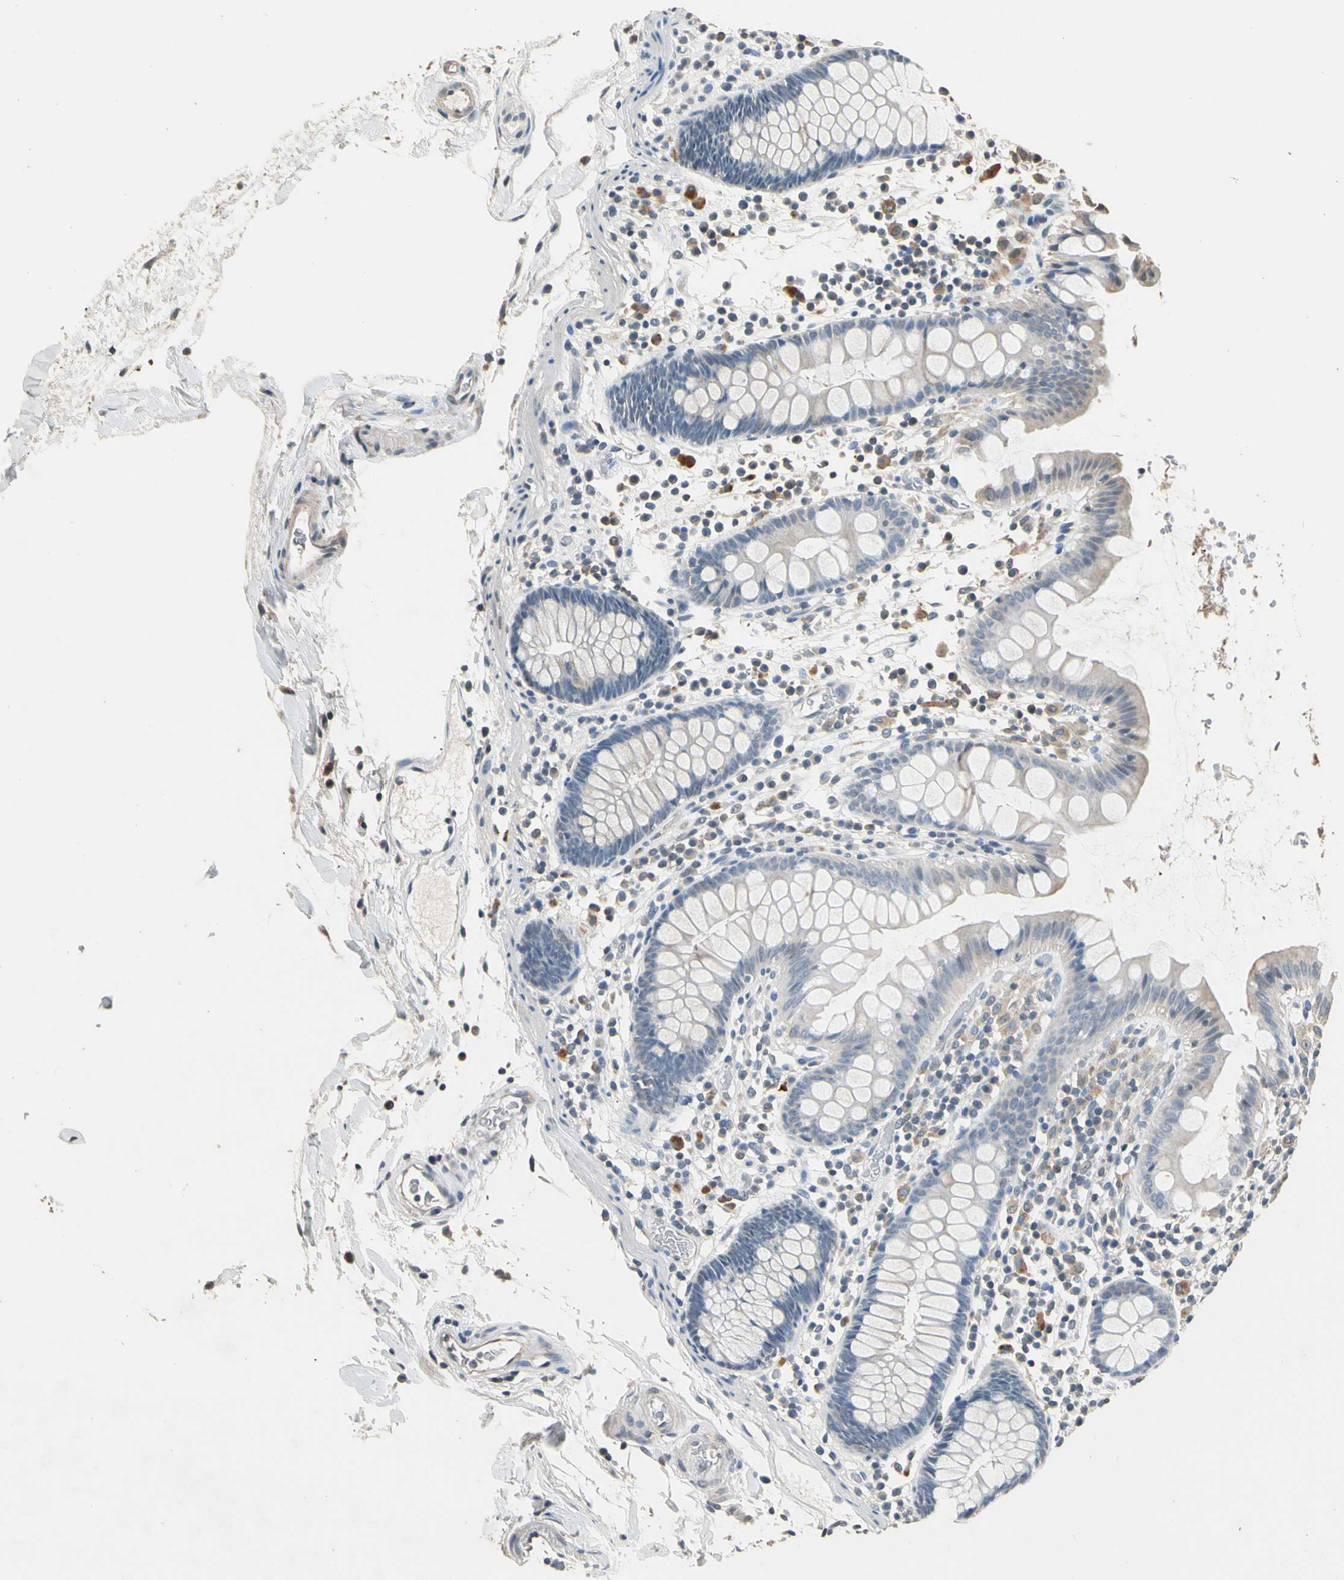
{"staining": {"intensity": "weak", "quantity": ">75%", "location": "cytoplasmic/membranous"}, "tissue": "colon", "cell_type": "Endothelial cells", "image_type": "normal", "snomed": [{"axis": "morphology", "description": "Normal tissue, NOS"}, {"axis": "topography", "description": "Colon"}], "caption": "Endothelial cells demonstrate low levels of weak cytoplasmic/membranous staining in approximately >75% of cells in unremarkable colon.", "gene": "MAP3K7", "patient": {"sex": "female", "age": 78}}